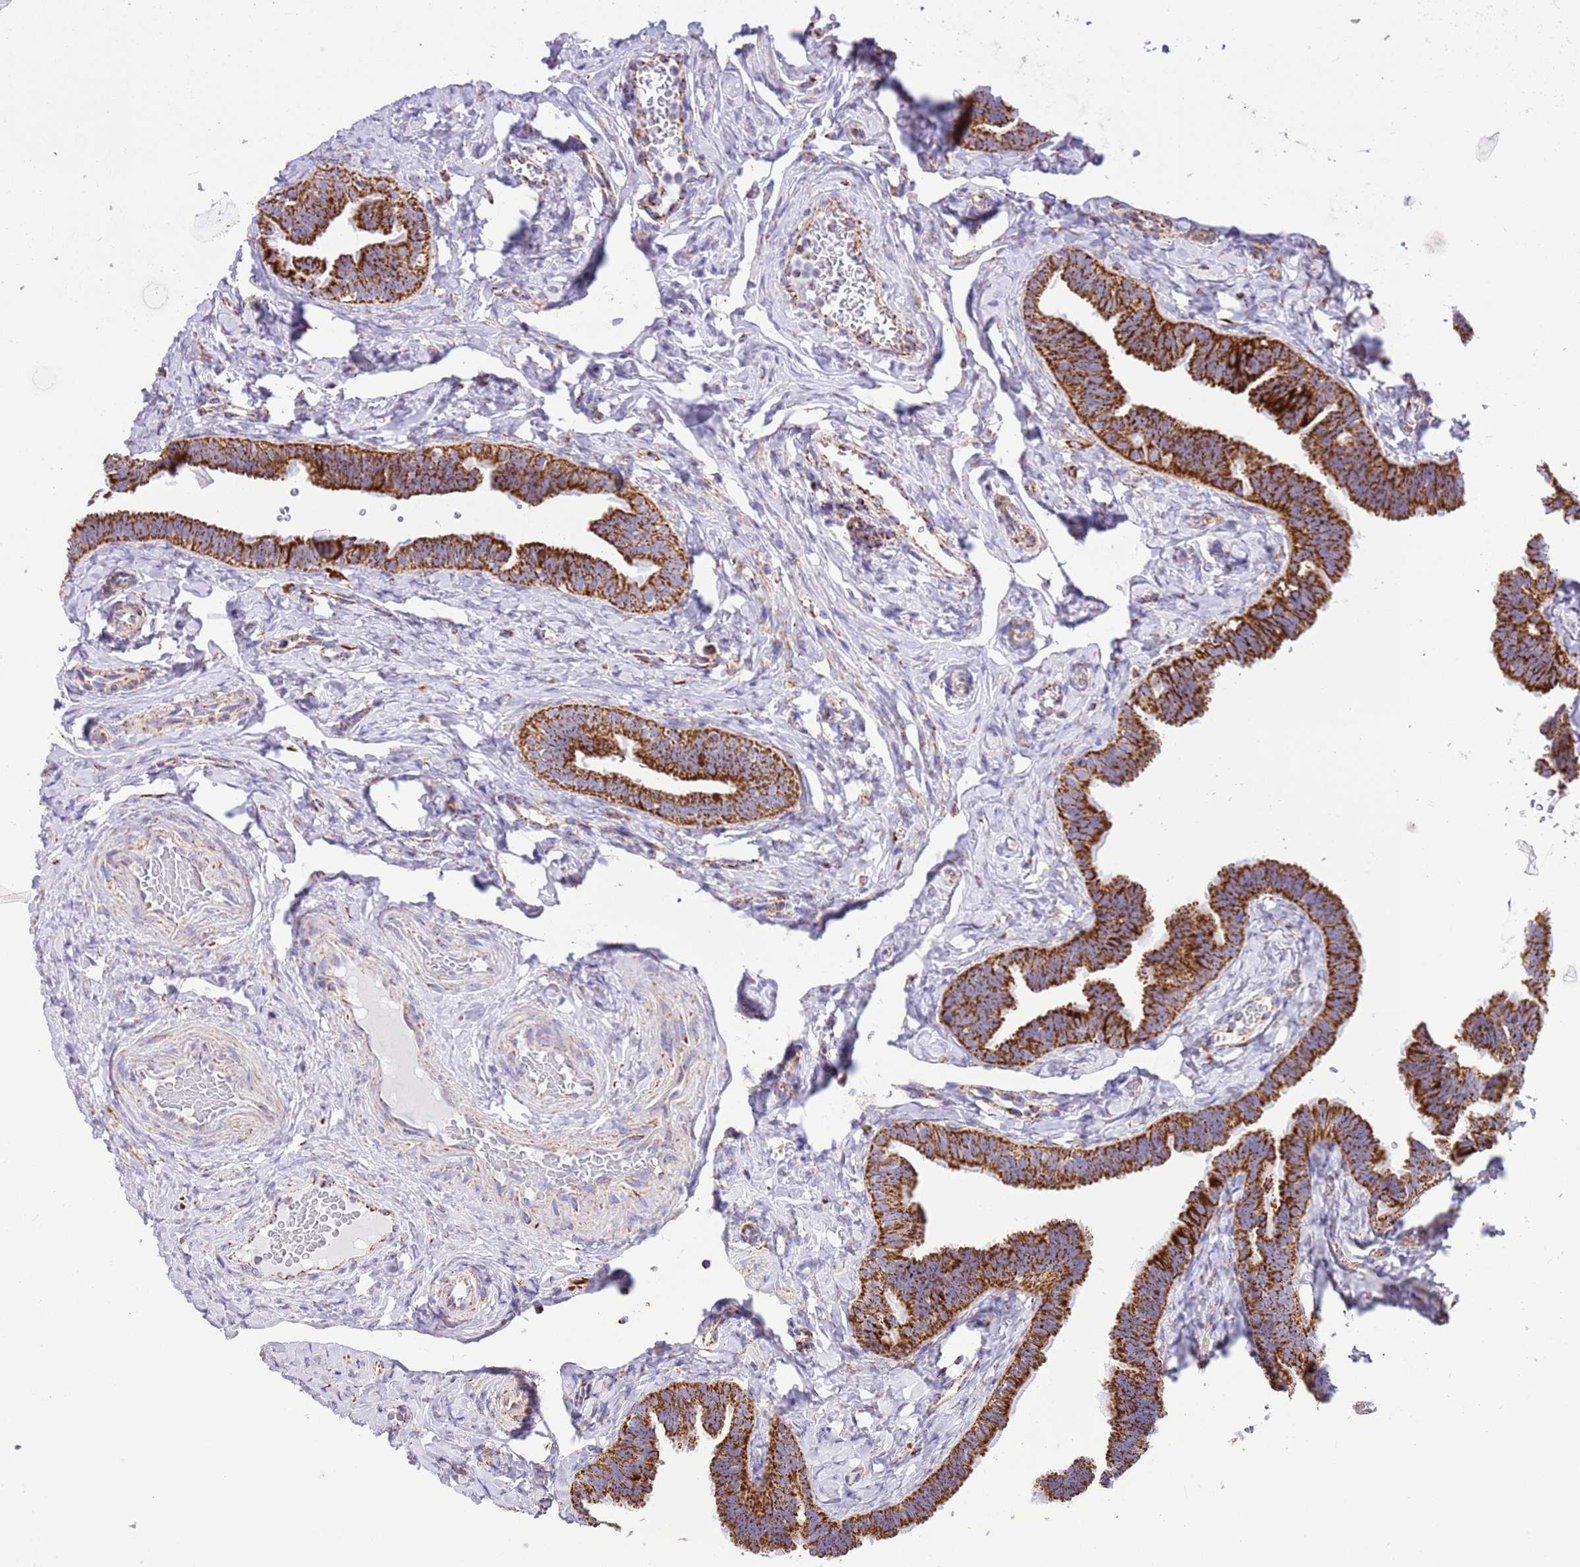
{"staining": {"intensity": "strong", "quantity": ">75%", "location": "cytoplasmic/membranous"}, "tissue": "fallopian tube", "cell_type": "Glandular cells", "image_type": "normal", "snomed": [{"axis": "morphology", "description": "Normal tissue, NOS"}, {"axis": "topography", "description": "Fallopian tube"}], "caption": "Protein staining demonstrates strong cytoplasmic/membranous expression in about >75% of glandular cells in normal fallopian tube. The protein is stained brown, and the nuclei are stained in blue (DAB (3,3'-diaminobenzidine) IHC with brightfield microscopy, high magnification).", "gene": "SUCLG2", "patient": {"sex": "female", "age": 39}}